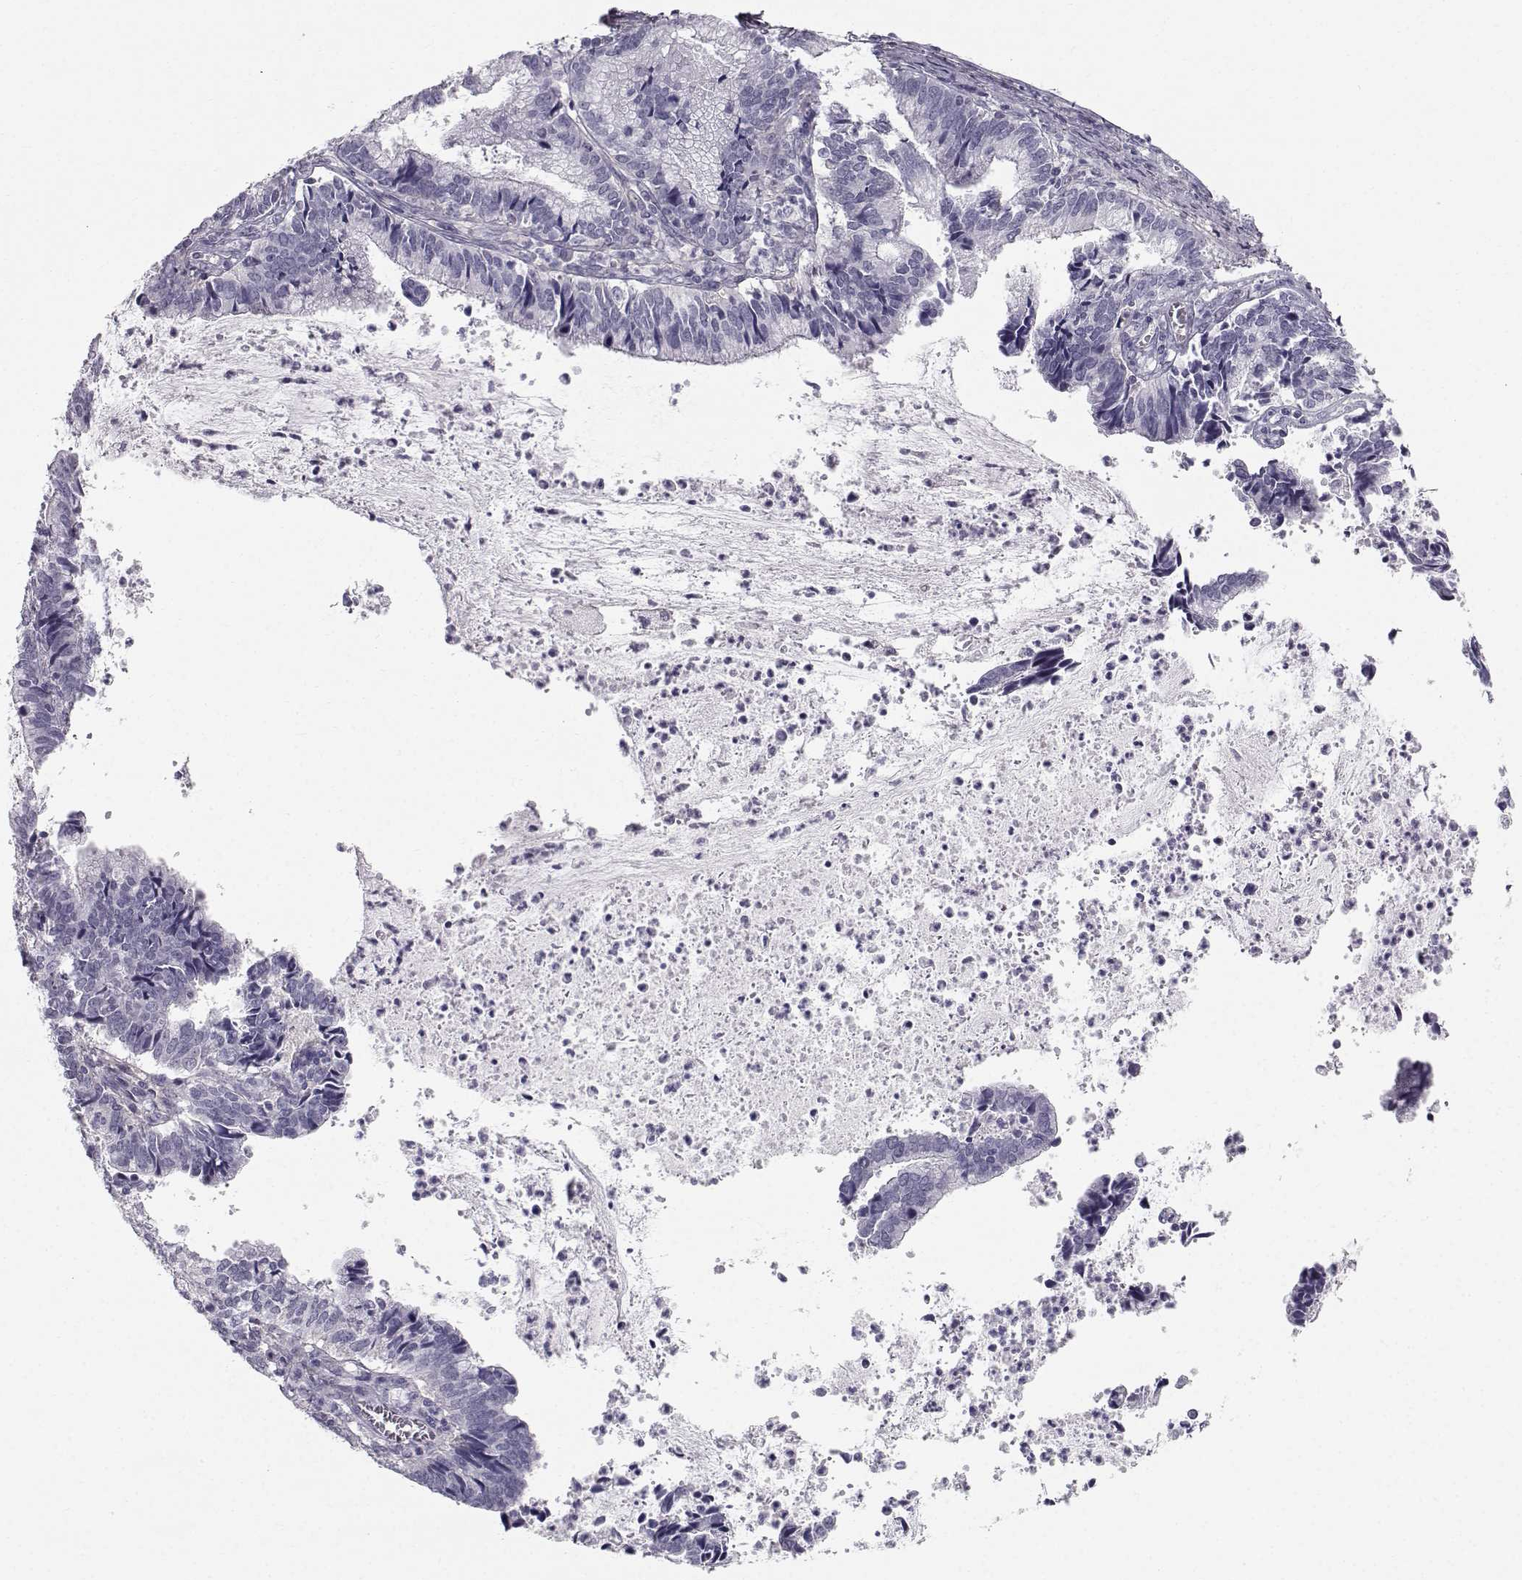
{"staining": {"intensity": "negative", "quantity": "none", "location": "none"}, "tissue": "cervical cancer", "cell_type": "Tumor cells", "image_type": "cancer", "snomed": [{"axis": "morphology", "description": "Adenocarcinoma, NOS"}, {"axis": "topography", "description": "Cervix"}], "caption": "Tumor cells are negative for protein expression in human cervical cancer (adenocarcinoma). The staining is performed using DAB (3,3'-diaminobenzidine) brown chromogen with nuclei counter-stained in using hematoxylin.", "gene": "SPDYE4", "patient": {"sex": "female", "age": 42}}